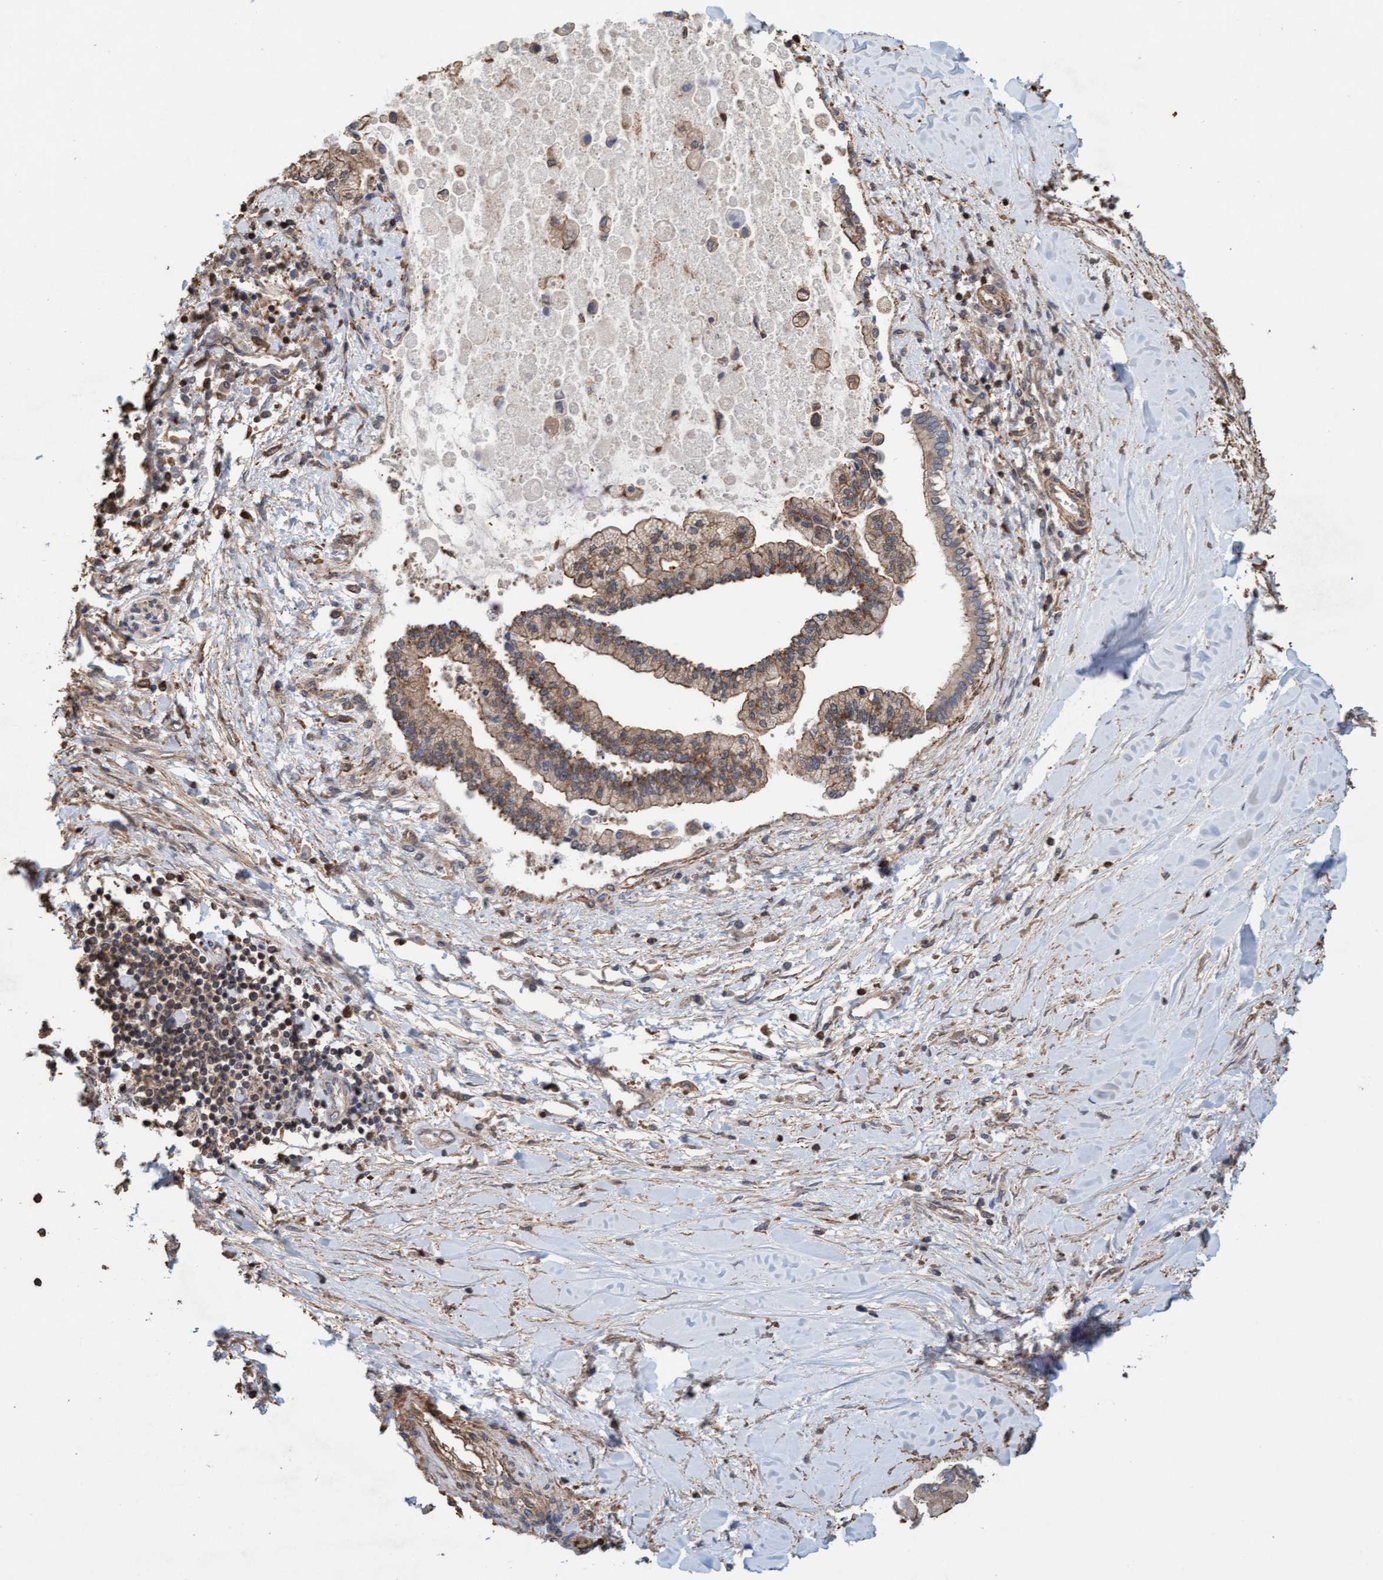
{"staining": {"intensity": "moderate", "quantity": ">75%", "location": "cytoplasmic/membranous"}, "tissue": "liver cancer", "cell_type": "Tumor cells", "image_type": "cancer", "snomed": [{"axis": "morphology", "description": "Cholangiocarcinoma"}, {"axis": "topography", "description": "Liver"}], "caption": "A micrograph showing moderate cytoplasmic/membranous expression in approximately >75% of tumor cells in liver cancer (cholangiocarcinoma), as visualized by brown immunohistochemical staining.", "gene": "FXR2", "patient": {"sex": "male", "age": 50}}